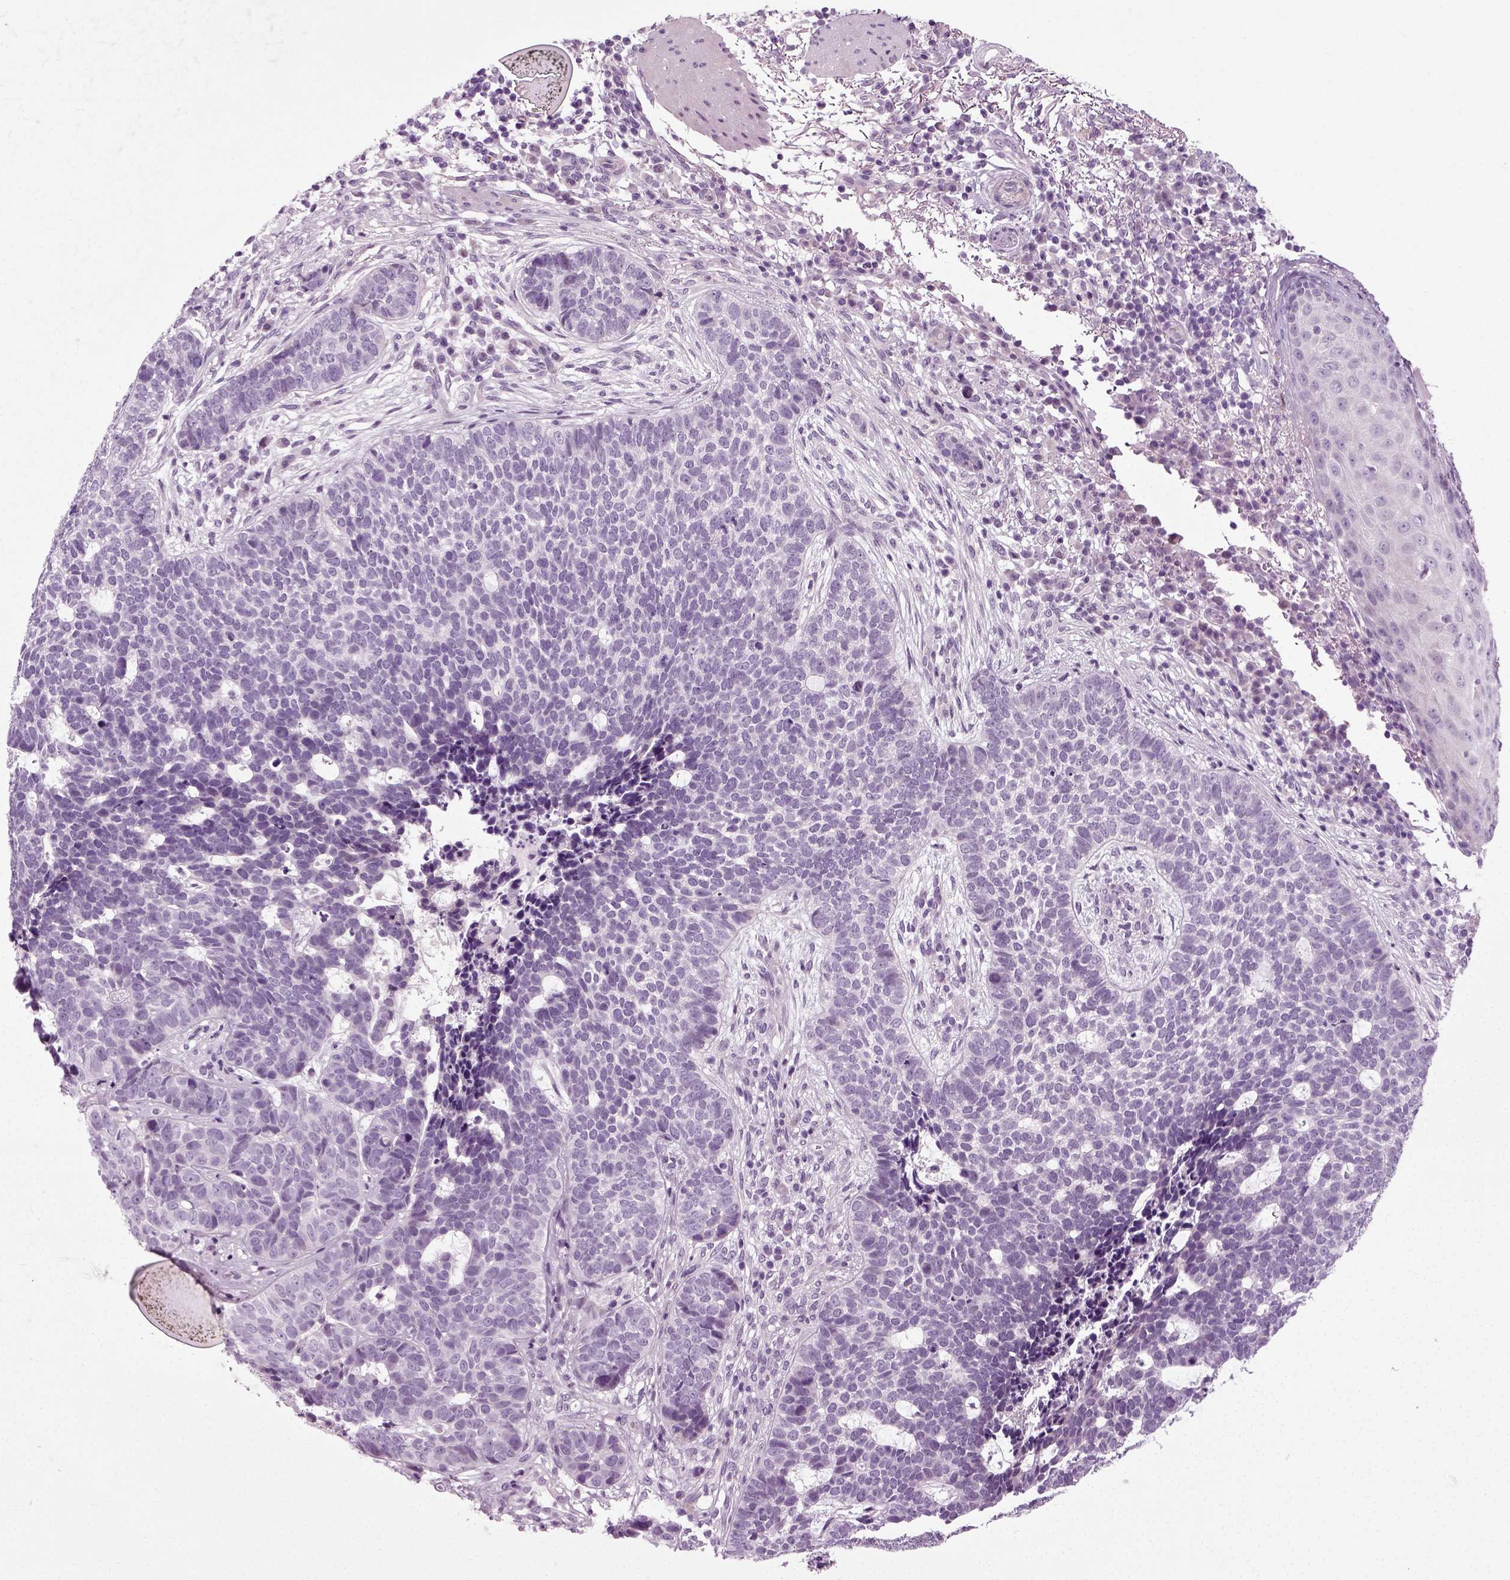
{"staining": {"intensity": "negative", "quantity": "none", "location": "none"}, "tissue": "skin cancer", "cell_type": "Tumor cells", "image_type": "cancer", "snomed": [{"axis": "morphology", "description": "Basal cell carcinoma"}, {"axis": "topography", "description": "Skin"}], "caption": "Skin cancer was stained to show a protein in brown. There is no significant expression in tumor cells.", "gene": "SCG5", "patient": {"sex": "female", "age": 69}}